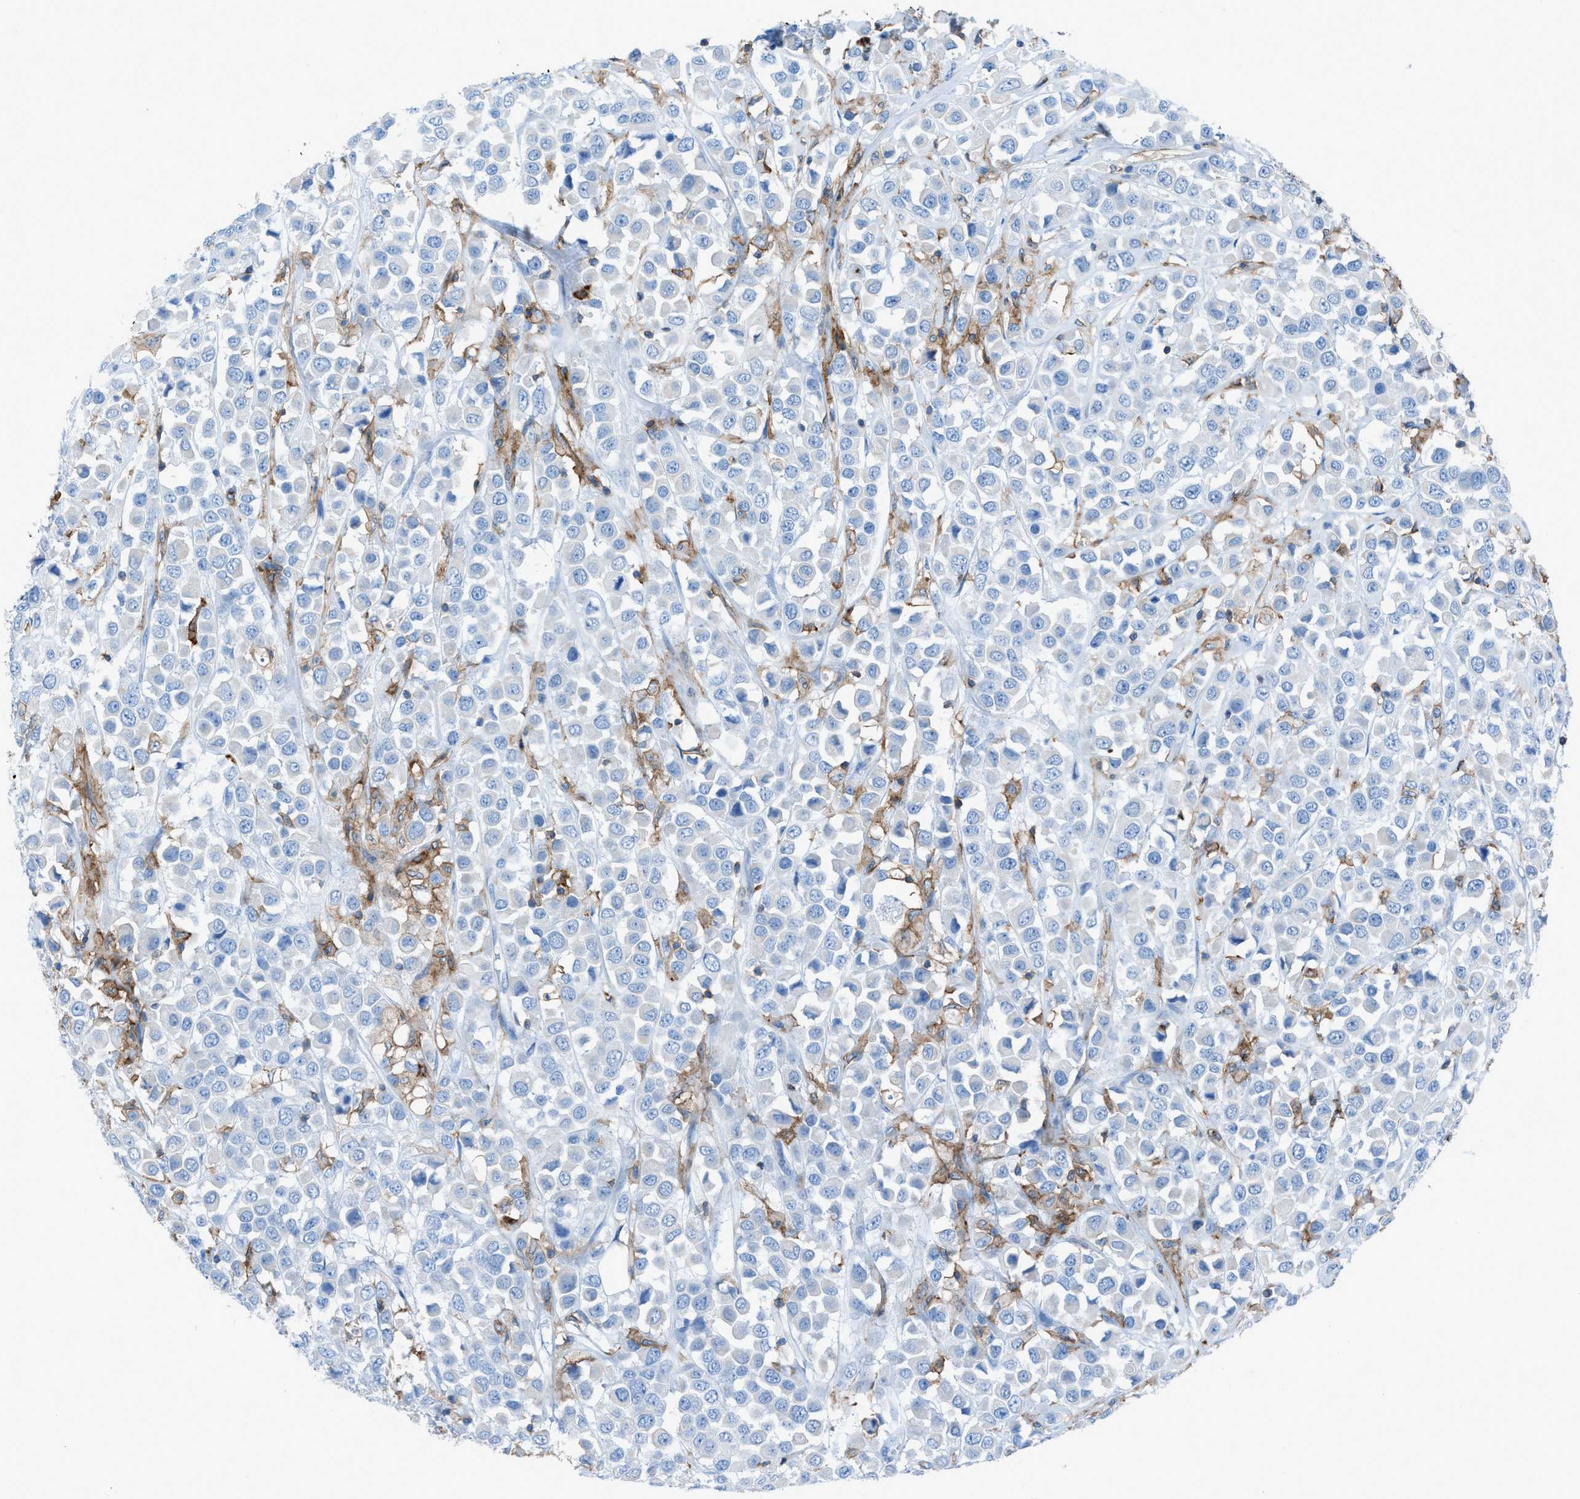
{"staining": {"intensity": "negative", "quantity": "none", "location": "none"}, "tissue": "breast cancer", "cell_type": "Tumor cells", "image_type": "cancer", "snomed": [{"axis": "morphology", "description": "Duct carcinoma"}, {"axis": "topography", "description": "Breast"}], "caption": "Tumor cells show no significant protein expression in invasive ductal carcinoma (breast).", "gene": "ITGB2", "patient": {"sex": "female", "age": 61}}